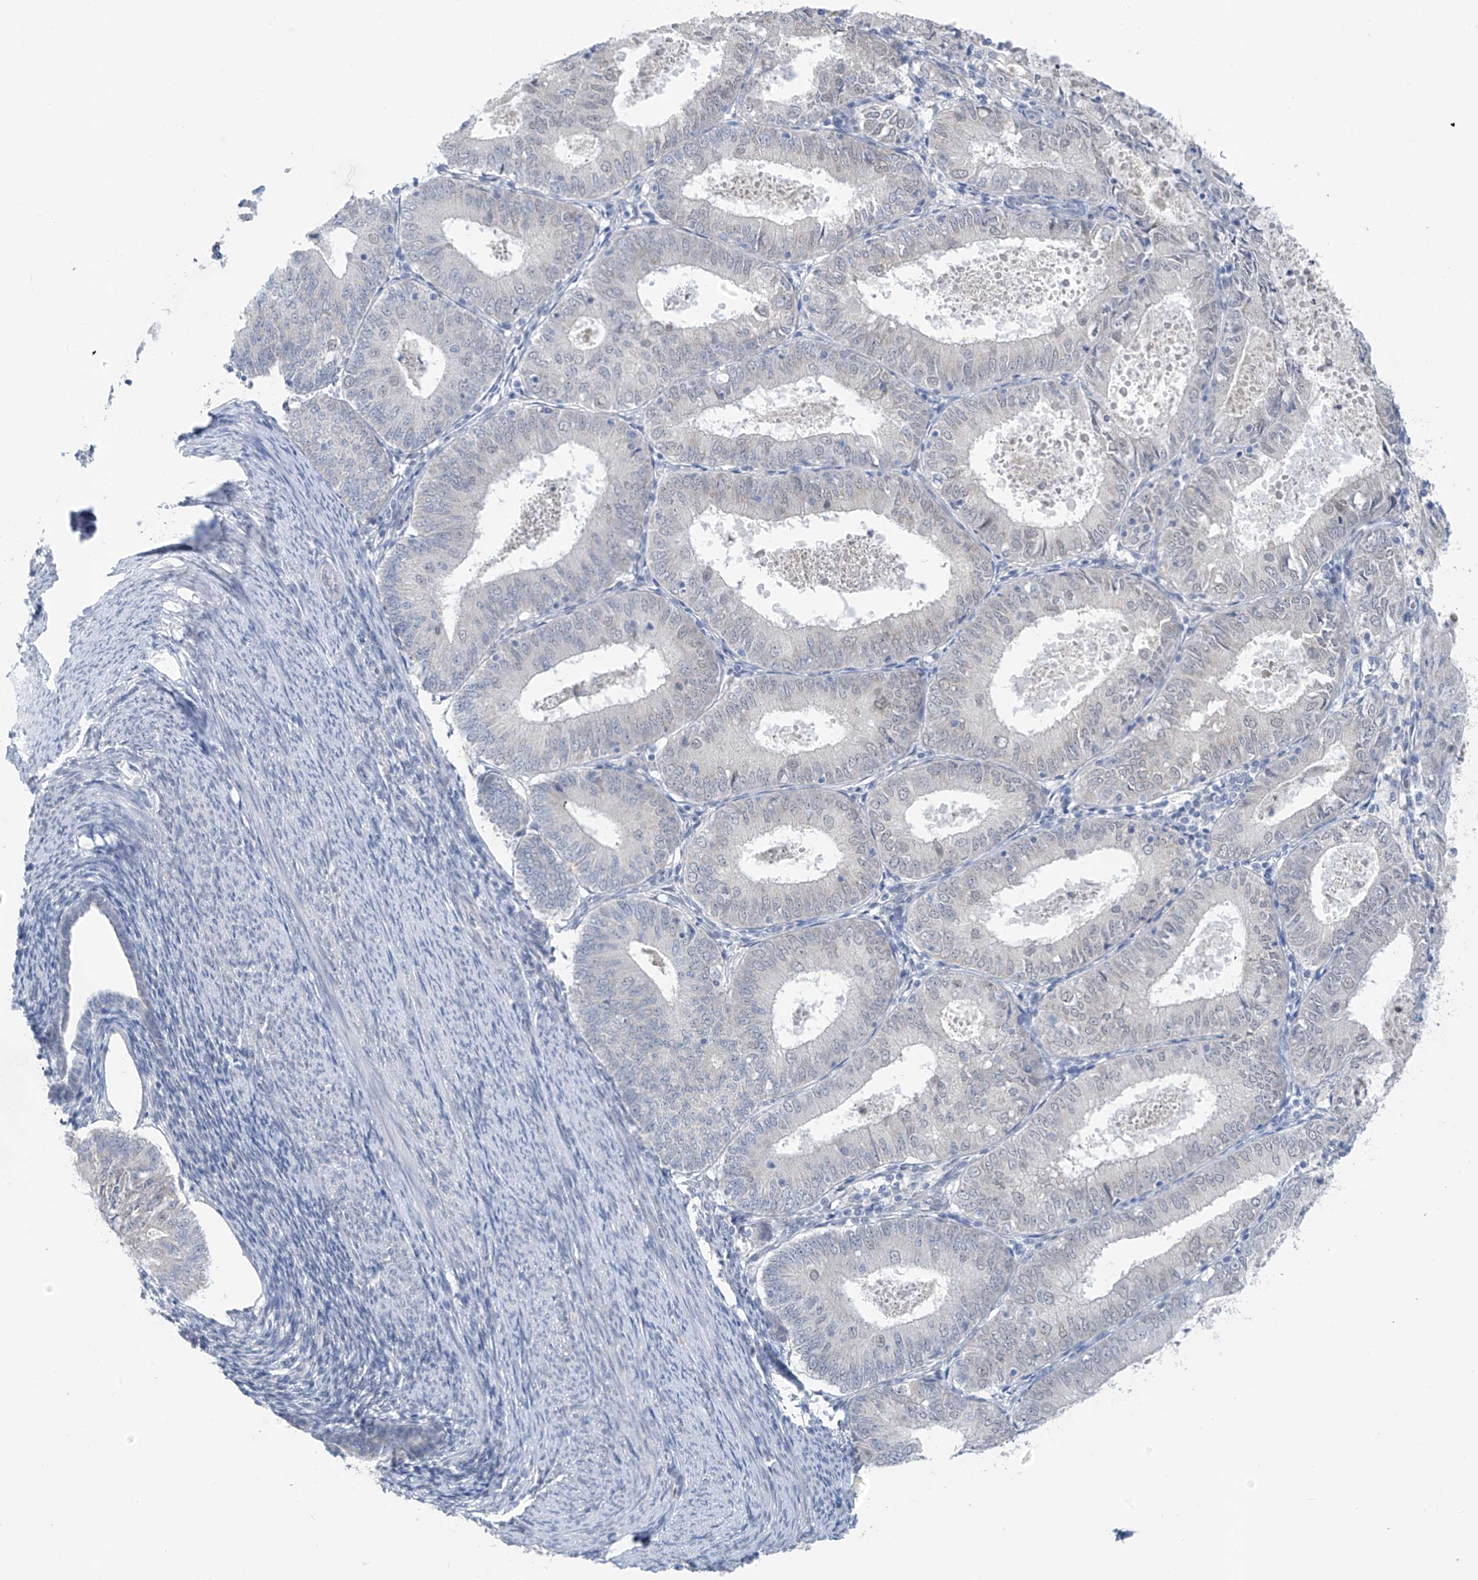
{"staining": {"intensity": "negative", "quantity": "none", "location": "none"}, "tissue": "endometrial cancer", "cell_type": "Tumor cells", "image_type": "cancer", "snomed": [{"axis": "morphology", "description": "Adenocarcinoma, NOS"}, {"axis": "topography", "description": "Endometrium"}], "caption": "An immunohistochemistry micrograph of endometrial cancer (adenocarcinoma) is shown. There is no staining in tumor cells of endometrial cancer (adenocarcinoma).", "gene": "CYP4V2", "patient": {"sex": "female", "age": 57}}